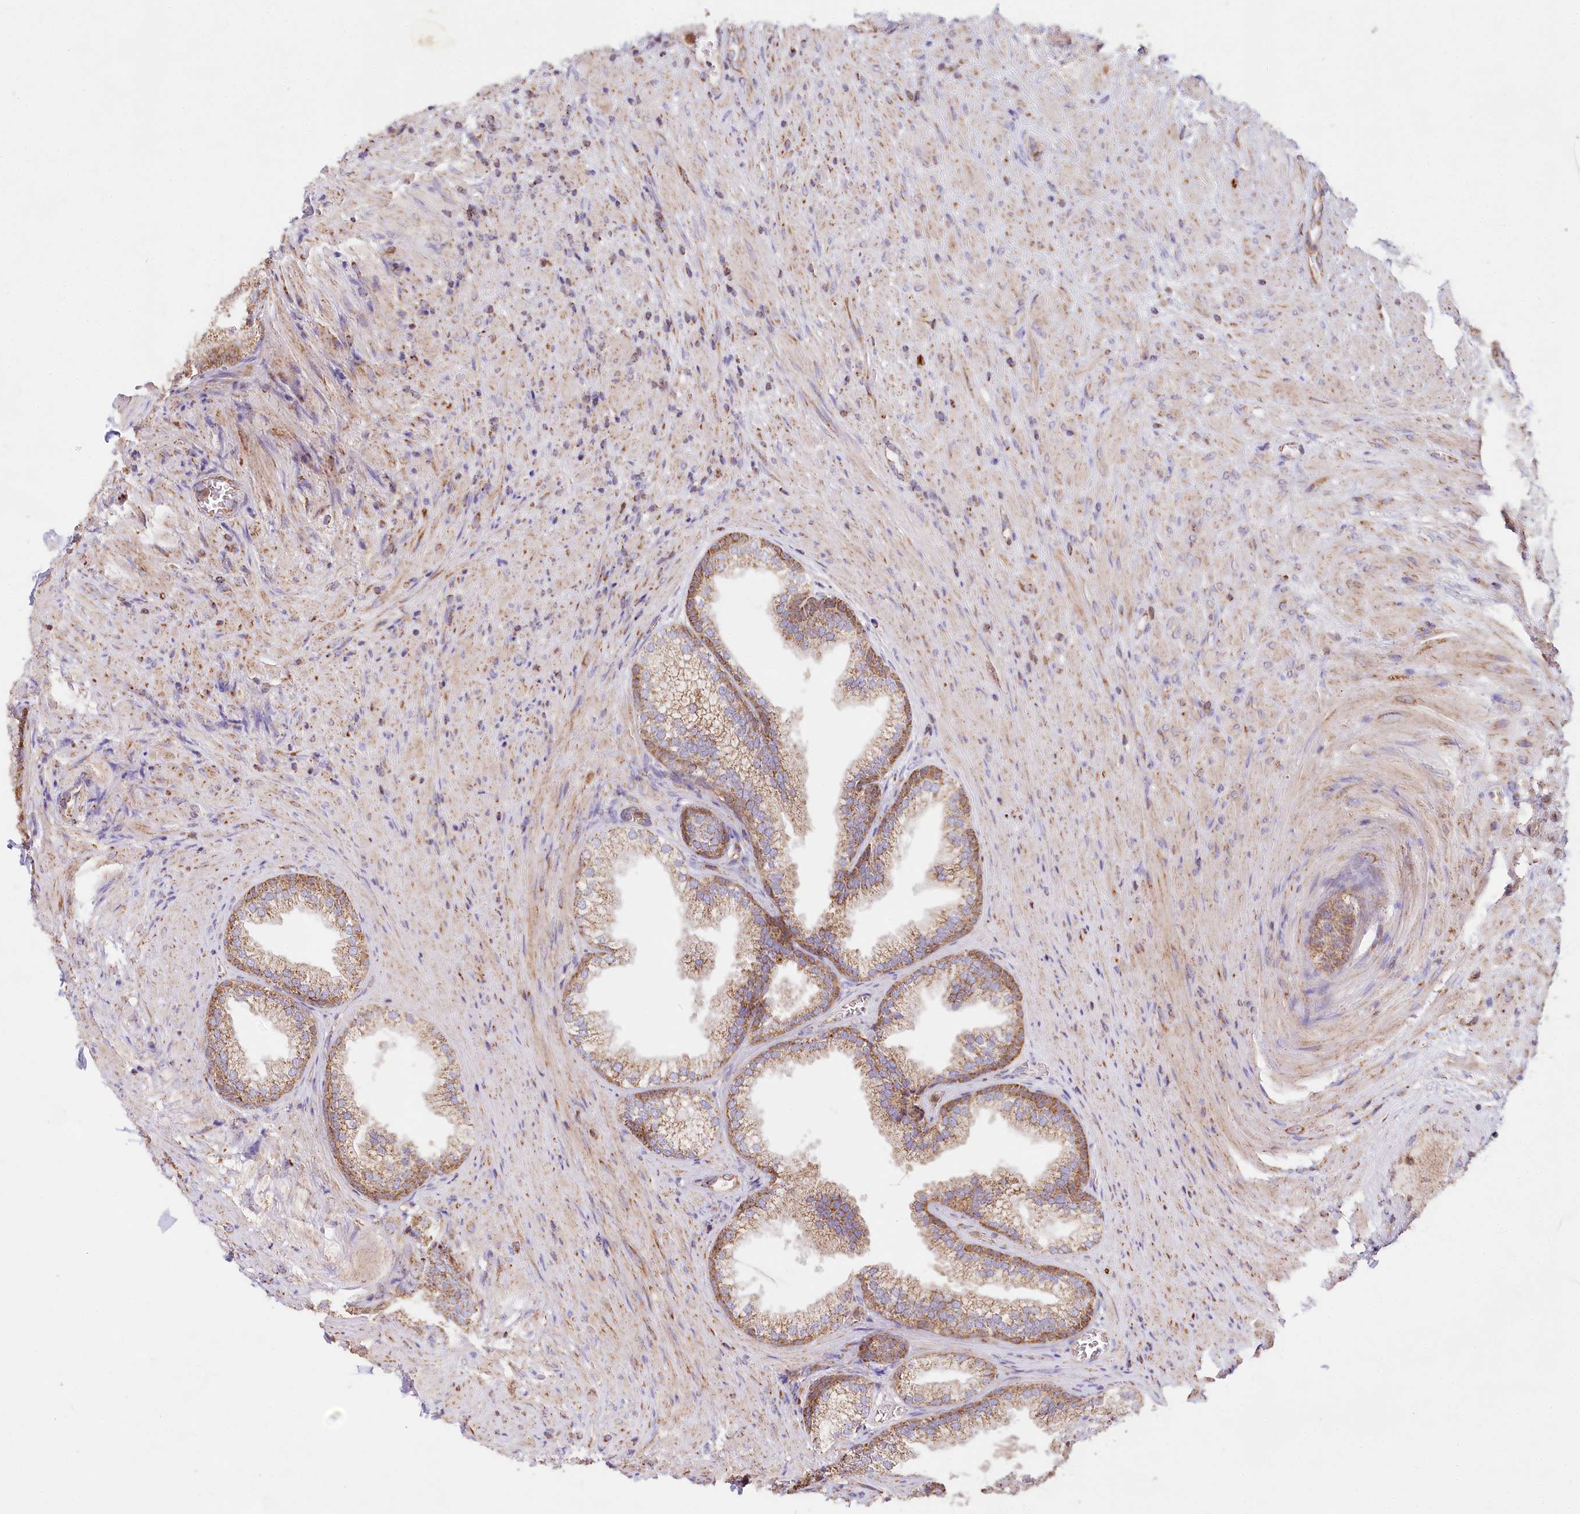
{"staining": {"intensity": "moderate", "quantity": ">75%", "location": "cytoplasmic/membranous"}, "tissue": "prostate", "cell_type": "Glandular cells", "image_type": "normal", "snomed": [{"axis": "morphology", "description": "Normal tissue, NOS"}, {"axis": "topography", "description": "Prostate"}], "caption": "This micrograph shows IHC staining of unremarkable human prostate, with medium moderate cytoplasmic/membranous staining in about >75% of glandular cells.", "gene": "TASOR2", "patient": {"sex": "male", "age": 76}}